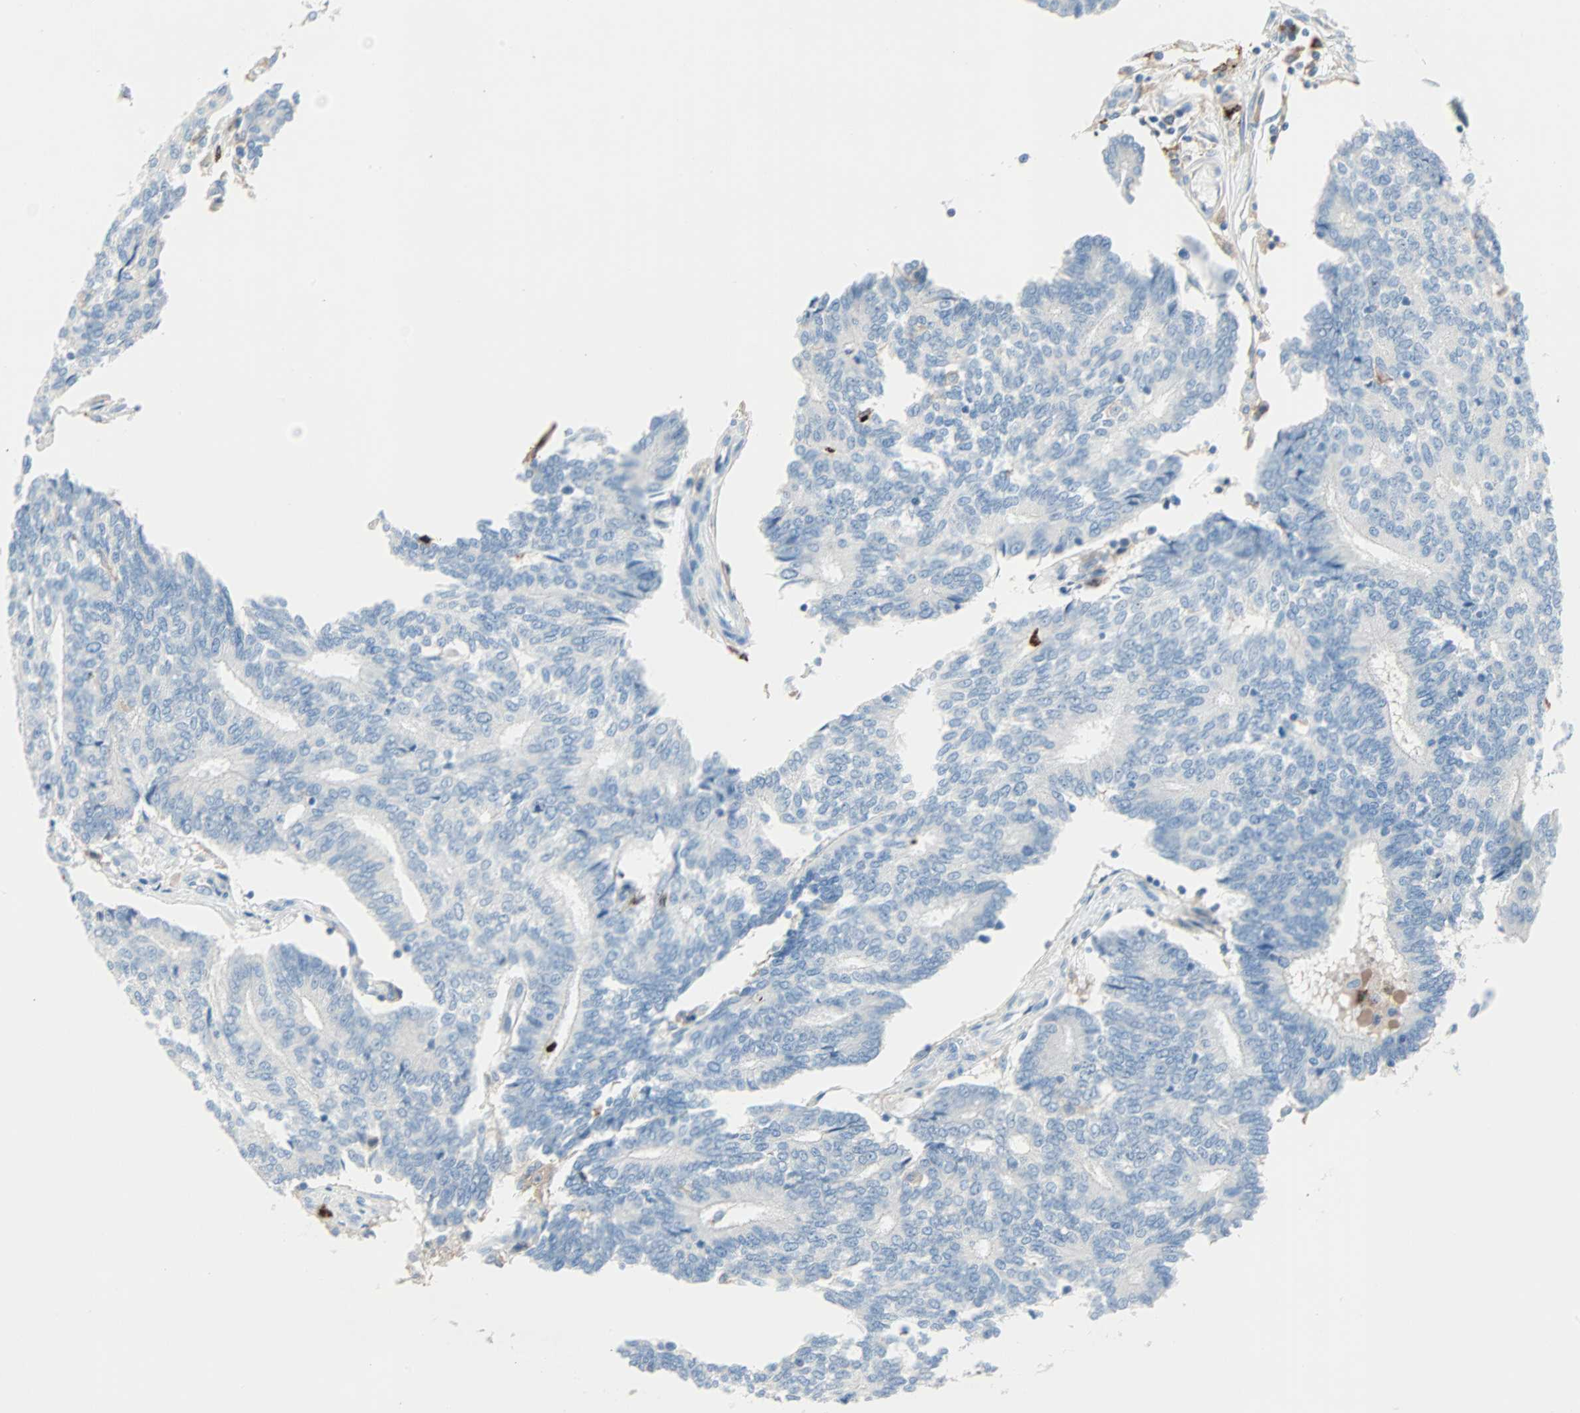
{"staining": {"intensity": "negative", "quantity": "none", "location": "none"}, "tissue": "prostate cancer", "cell_type": "Tumor cells", "image_type": "cancer", "snomed": [{"axis": "morphology", "description": "Adenocarcinoma, High grade"}, {"axis": "topography", "description": "Prostate"}], "caption": "DAB immunohistochemical staining of prostate high-grade adenocarcinoma shows no significant staining in tumor cells.", "gene": "CLEC4A", "patient": {"sex": "male", "age": 55}}